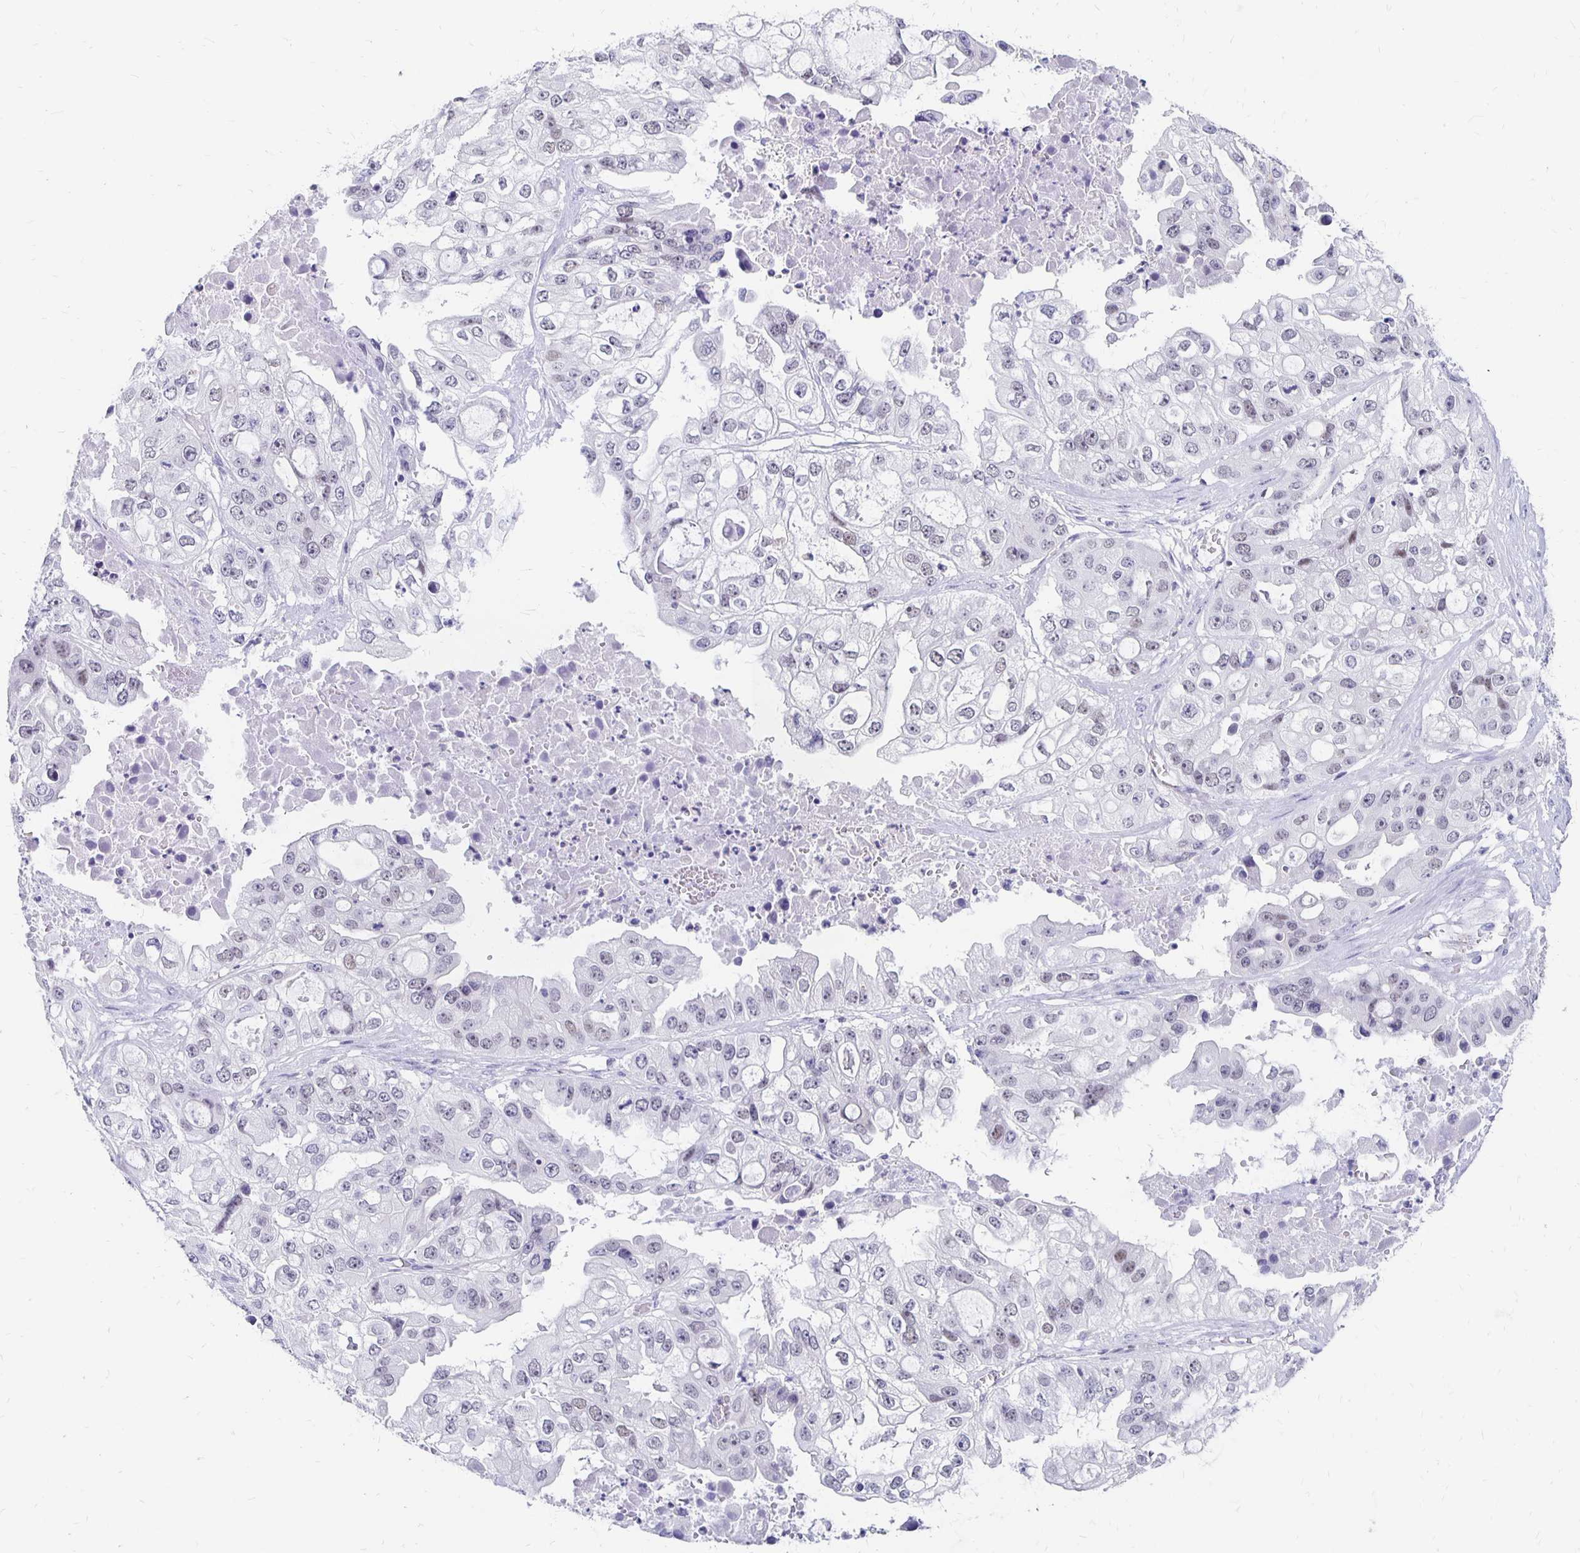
{"staining": {"intensity": "weak", "quantity": "<25%", "location": "nuclear"}, "tissue": "ovarian cancer", "cell_type": "Tumor cells", "image_type": "cancer", "snomed": [{"axis": "morphology", "description": "Cystadenocarcinoma, serous, NOS"}, {"axis": "topography", "description": "Ovary"}], "caption": "Tumor cells show no significant protein positivity in ovarian cancer.", "gene": "SYT2", "patient": {"sex": "female", "age": 56}}